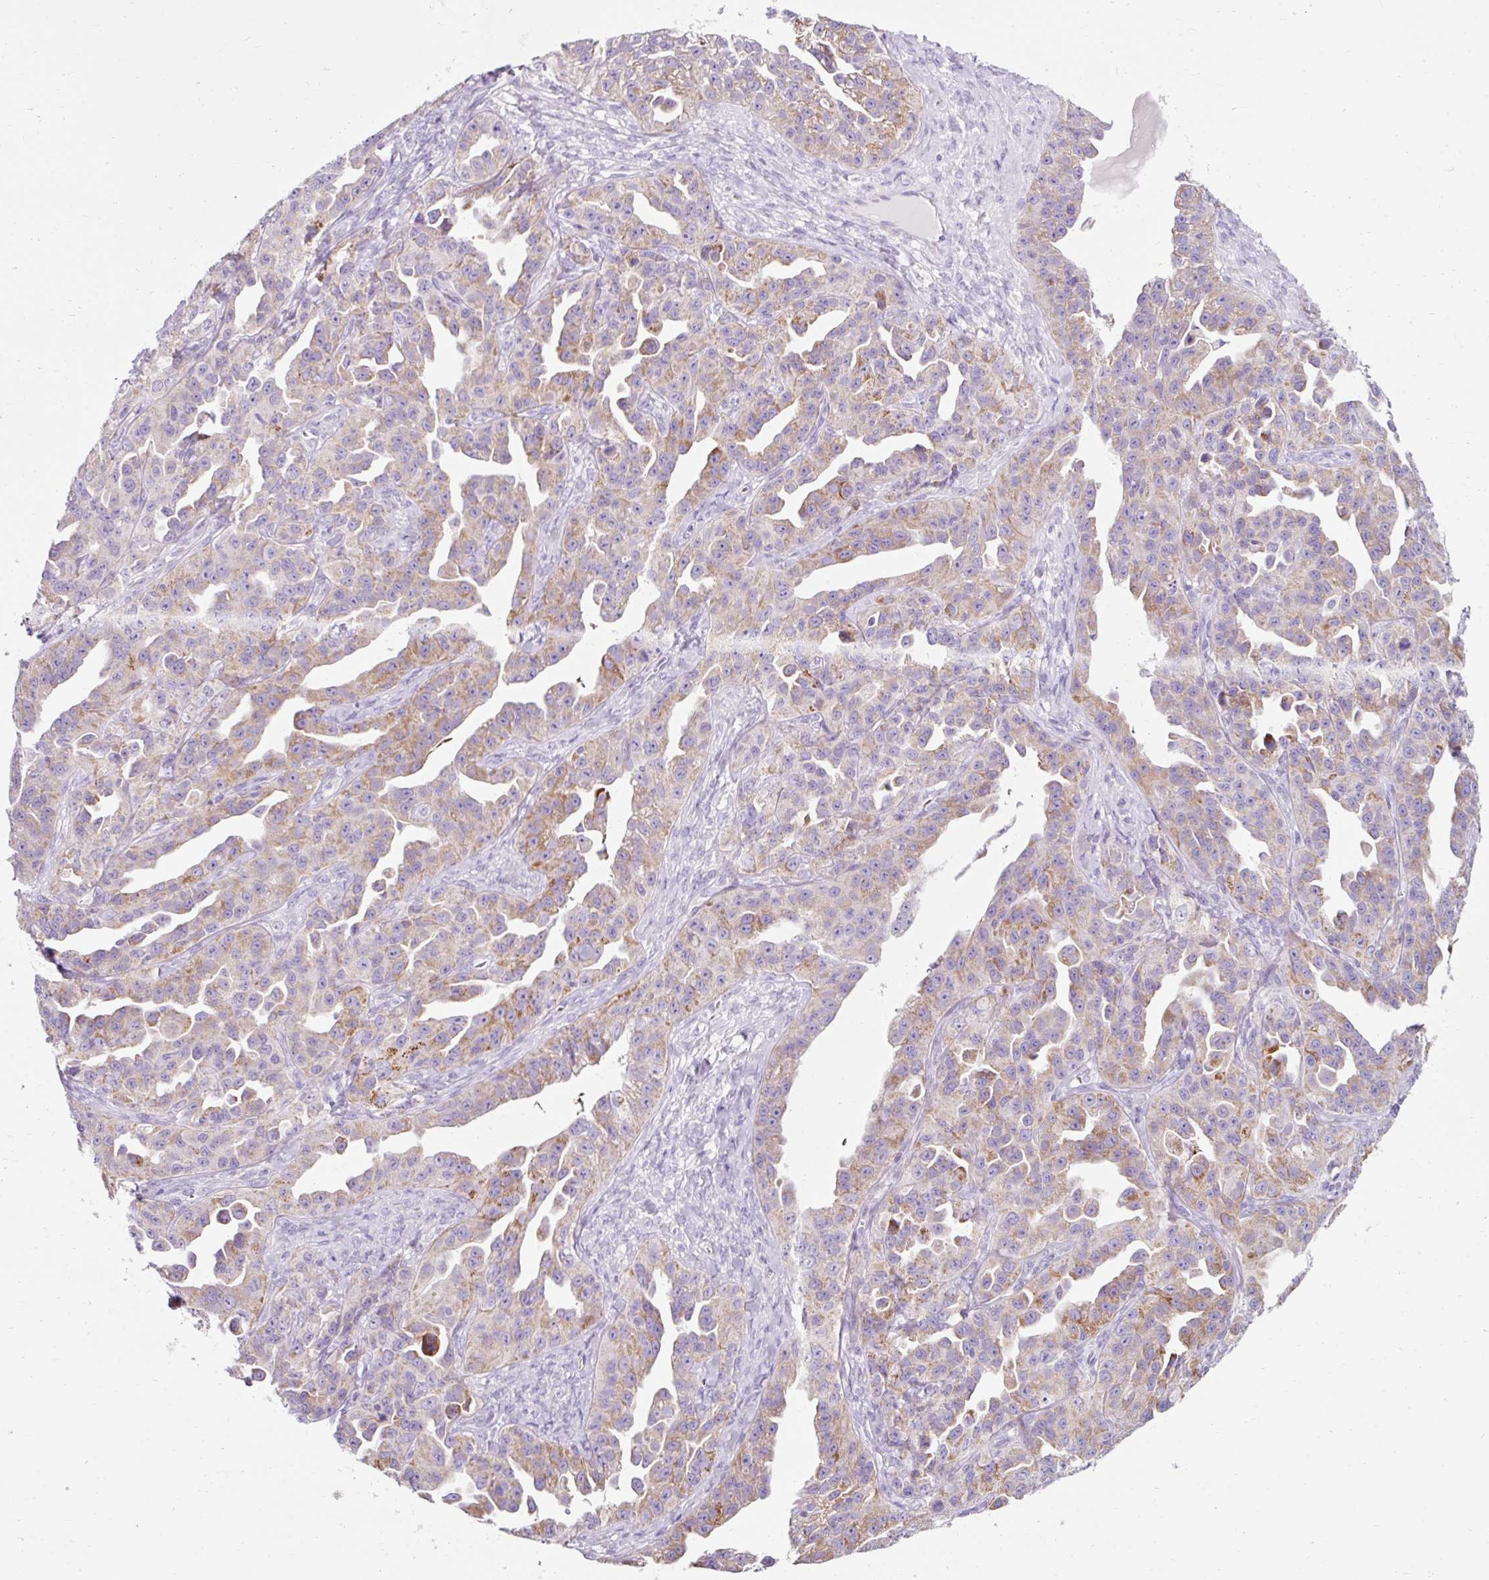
{"staining": {"intensity": "moderate", "quantity": "25%-75%", "location": "cytoplasmic/membranous"}, "tissue": "ovarian cancer", "cell_type": "Tumor cells", "image_type": "cancer", "snomed": [{"axis": "morphology", "description": "Cystadenocarcinoma, serous, NOS"}, {"axis": "topography", "description": "Ovary"}], "caption": "Serous cystadenocarcinoma (ovarian) stained with a brown dye exhibits moderate cytoplasmic/membranous positive positivity in approximately 25%-75% of tumor cells.", "gene": "PLPP2", "patient": {"sex": "female", "age": 75}}